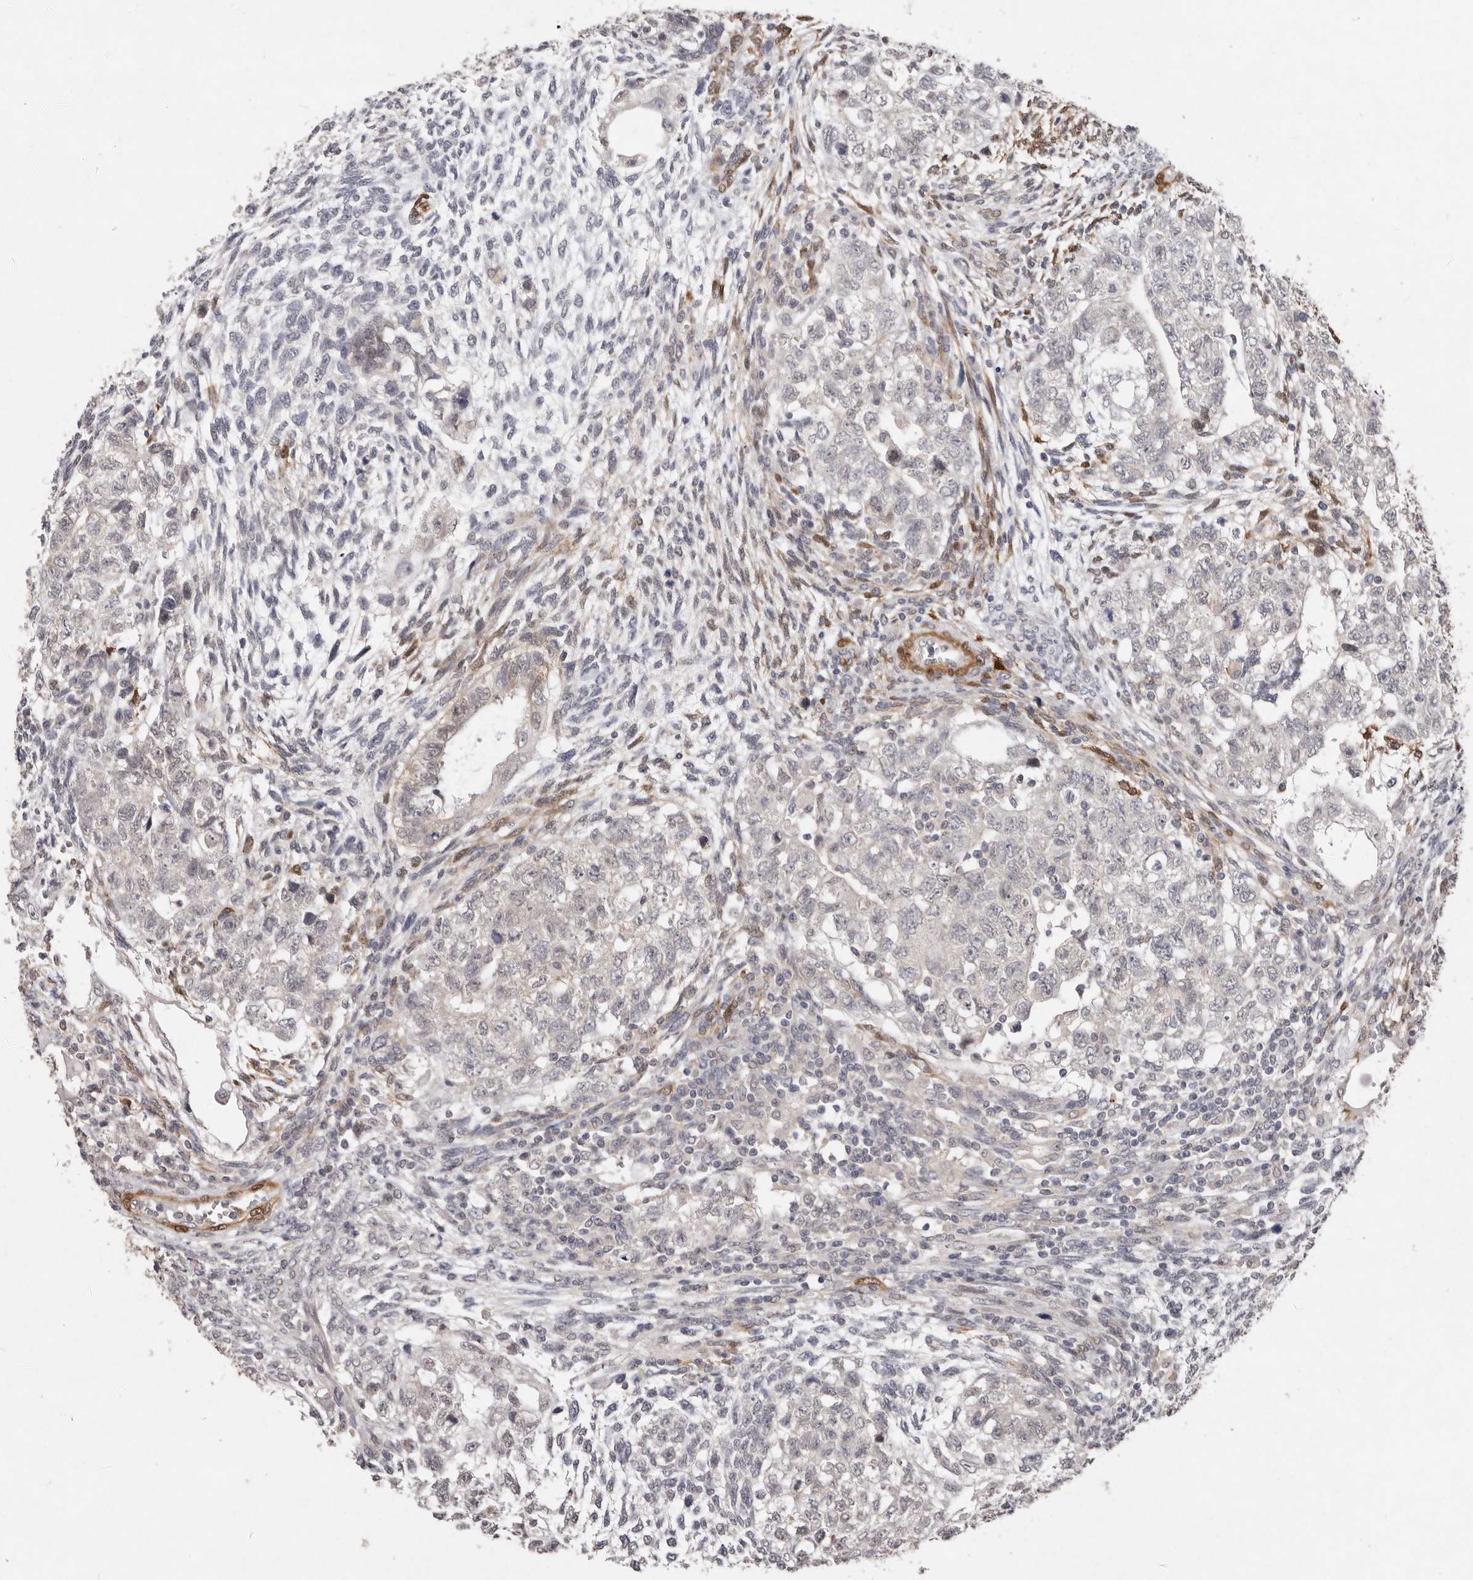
{"staining": {"intensity": "negative", "quantity": "none", "location": "none"}, "tissue": "testis cancer", "cell_type": "Tumor cells", "image_type": "cancer", "snomed": [{"axis": "morphology", "description": "Carcinoma, Embryonal, NOS"}, {"axis": "topography", "description": "Testis"}], "caption": "Tumor cells show no significant expression in testis embryonal carcinoma.", "gene": "SULT1E1", "patient": {"sex": "male", "age": 37}}